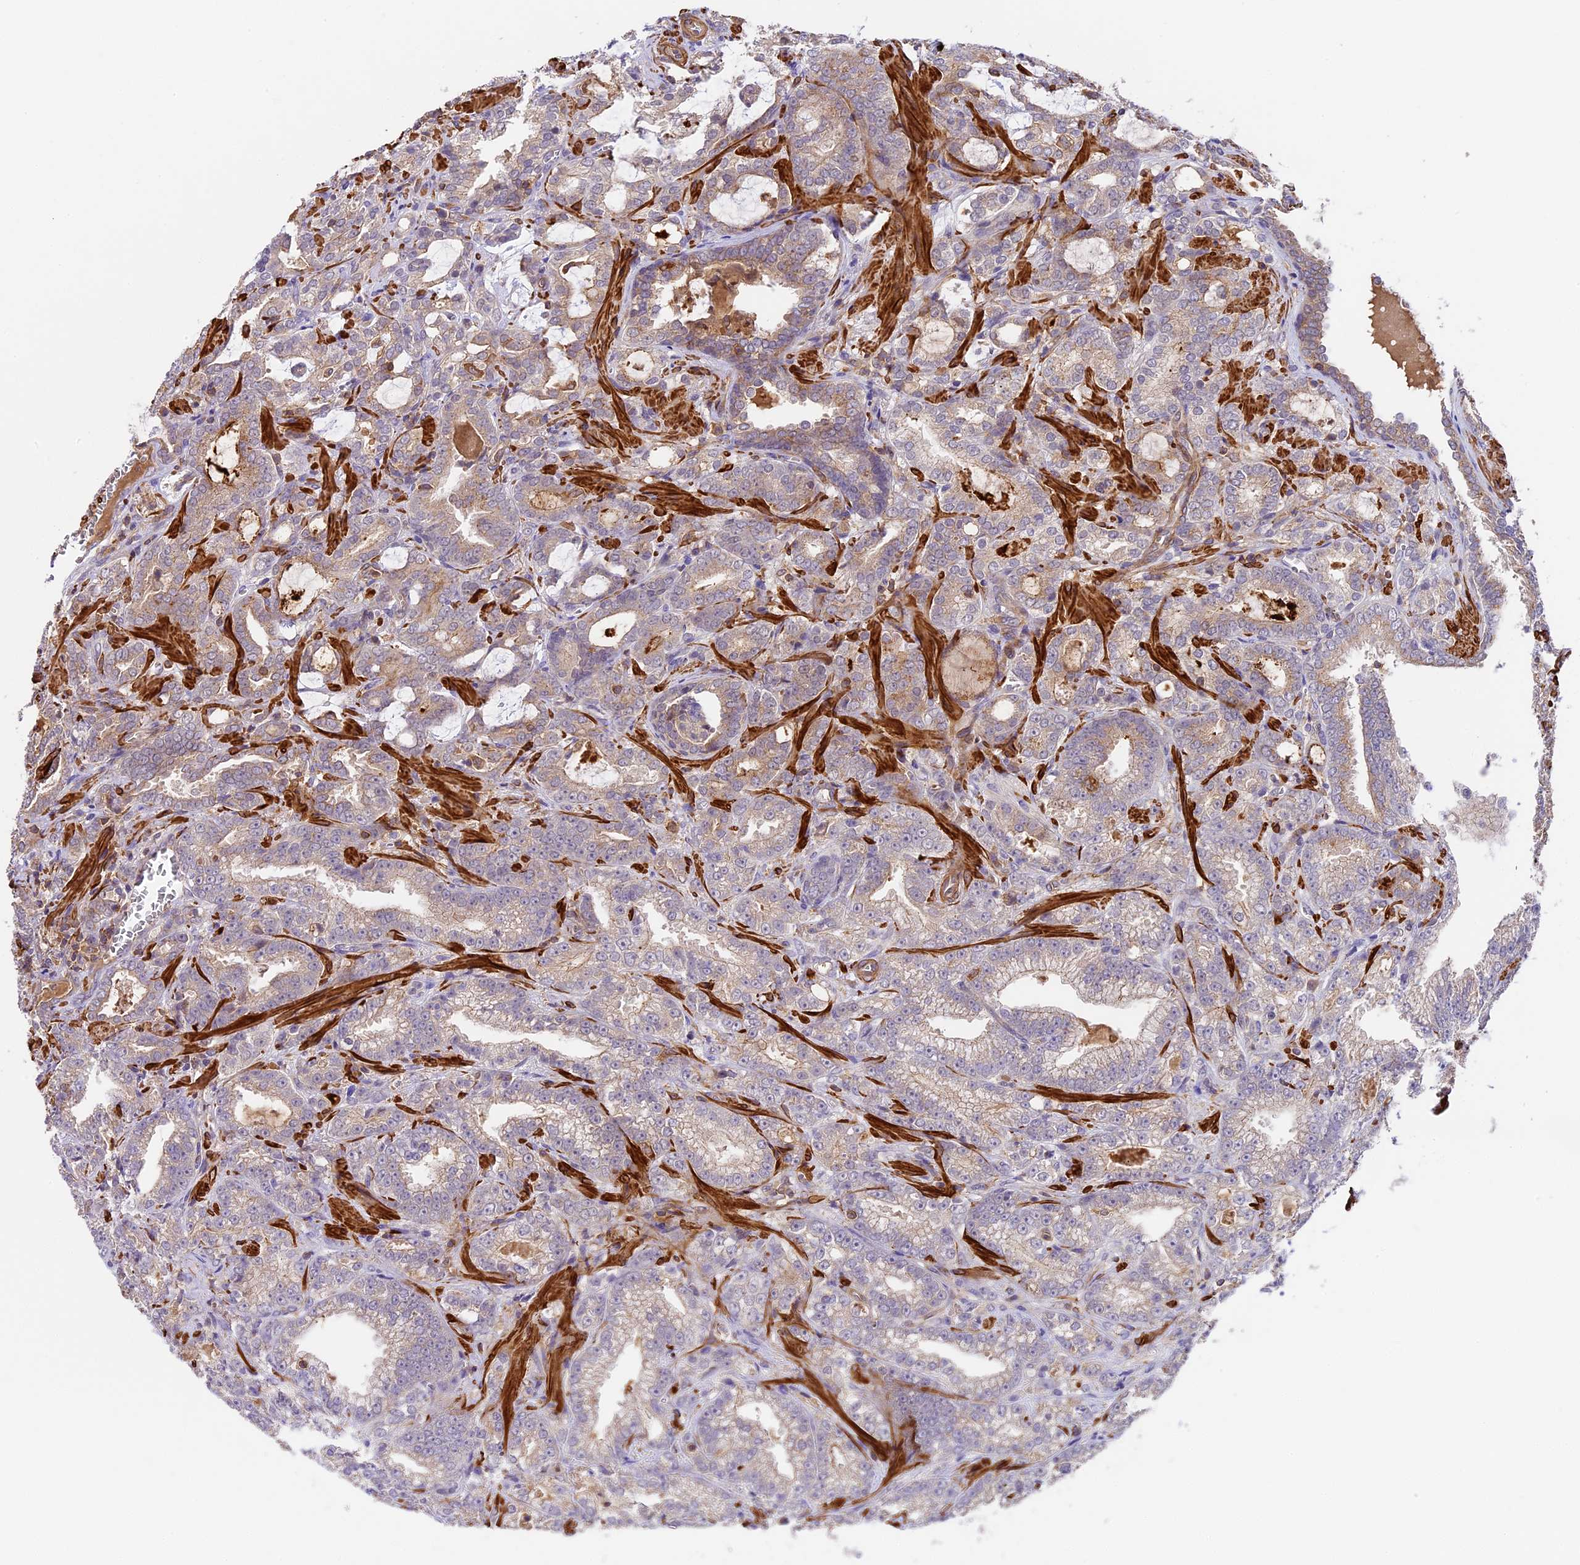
{"staining": {"intensity": "weak", "quantity": "<25%", "location": "cytoplasmic/membranous"}, "tissue": "prostate cancer", "cell_type": "Tumor cells", "image_type": "cancer", "snomed": [{"axis": "morphology", "description": "Adenocarcinoma, High grade"}, {"axis": "topography", "description": "Prostate and seminal vesicle, NOS"}], "caption": "Prostate cancer (high-grade adenocarcinoma) stained for a protein using immunohistochemistry exhibits no positivity tumor cells.", "gene": "TBC1D1", "patient": {"sex": "male", "age": 67}}